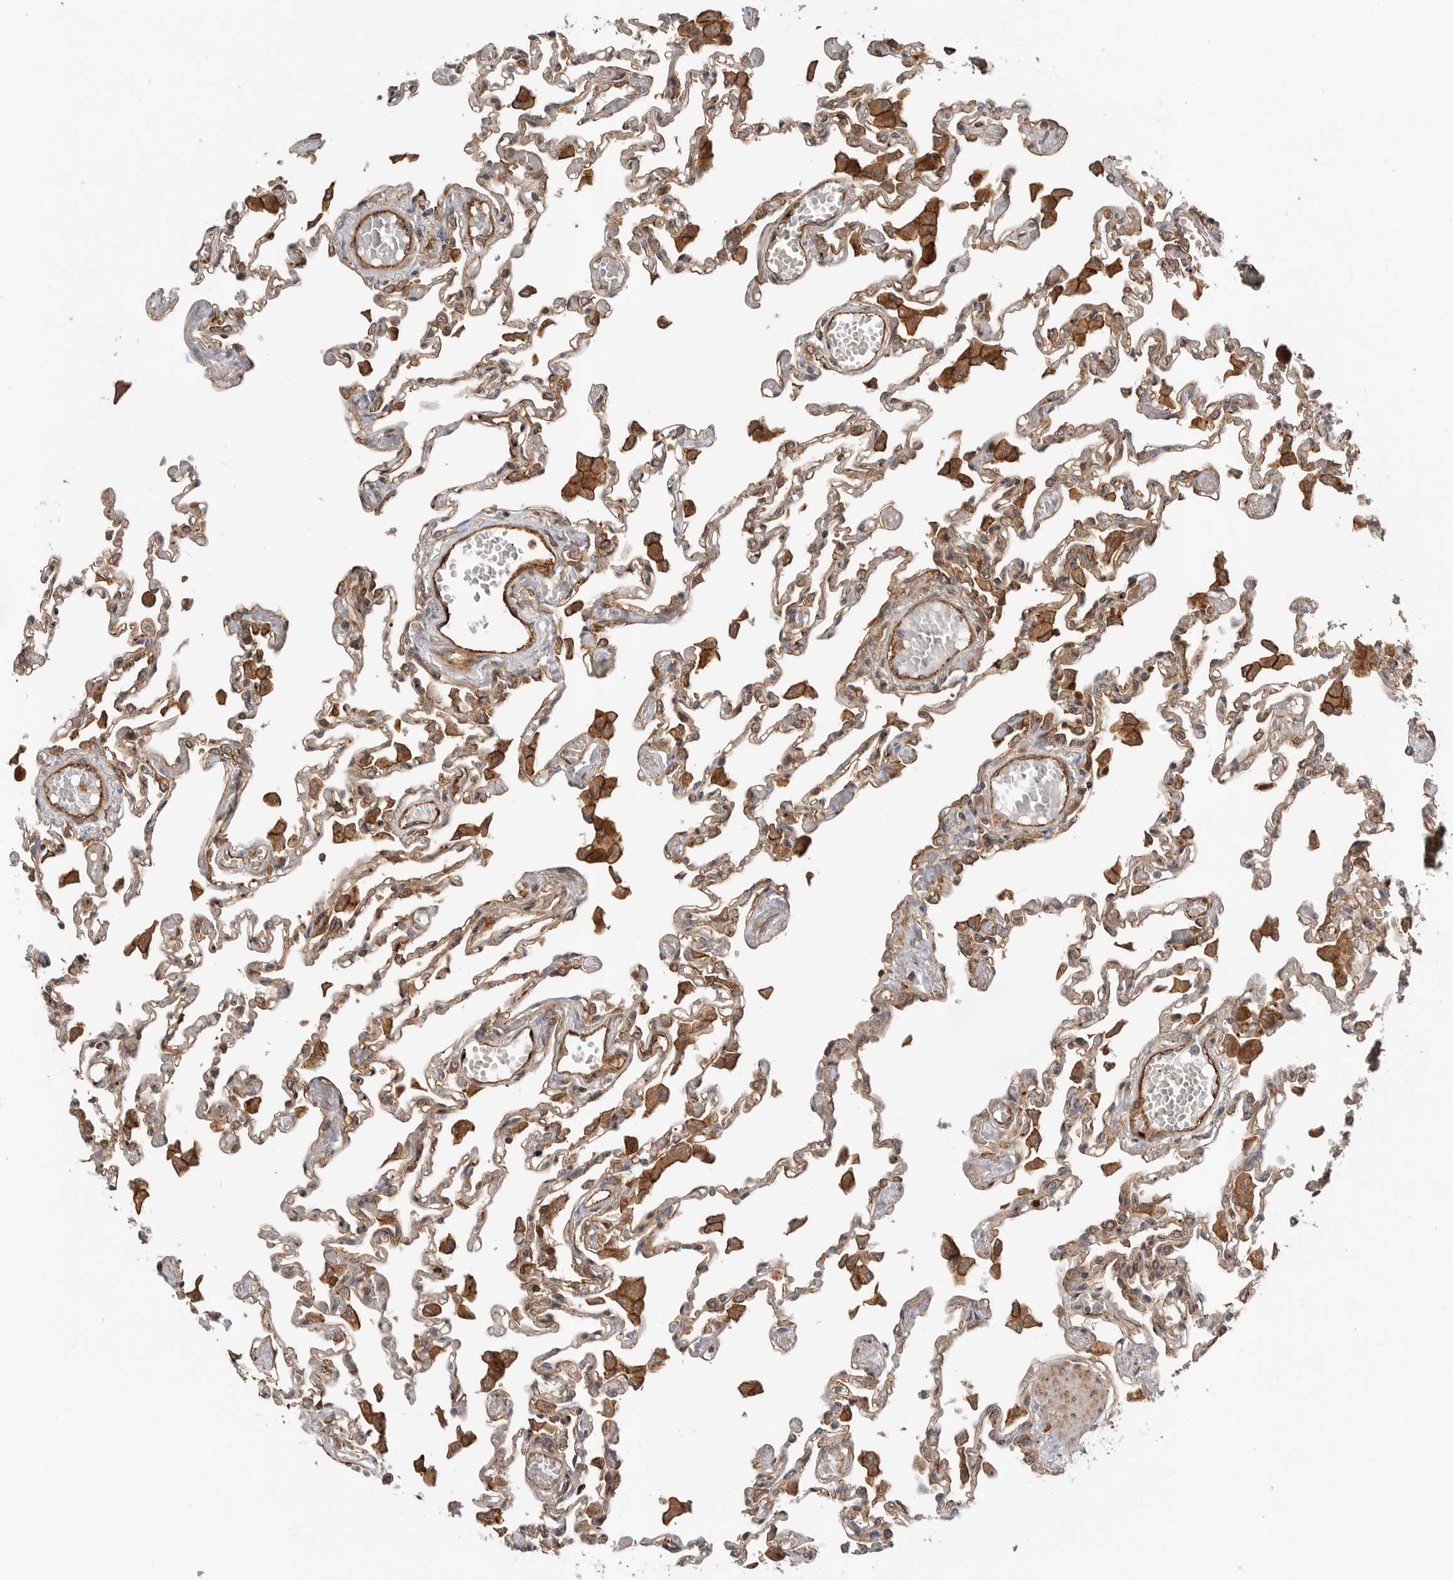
{"staining": {"intensity": "moderate", "quantity": ">75%", "location": "cytoplasmic/membranous"}, "tissue": "lung", "cell_type": "Alveolar cells", "image_type": "normal", "snomed": [{"axis": "morphology", "description": "Normal tissue, NOS"}, {"axis": "topography", "description": "Bronchus"}, {"axis": "topography", "description": "Lung"}], "caption": "A photomicrograph of lung stained for a protein exhibits moderate cytoplasmic/membranous brown staining in alveolar cells.", "gene": "GPATCH2", "patient": {"sex": "female", "age": 49}}